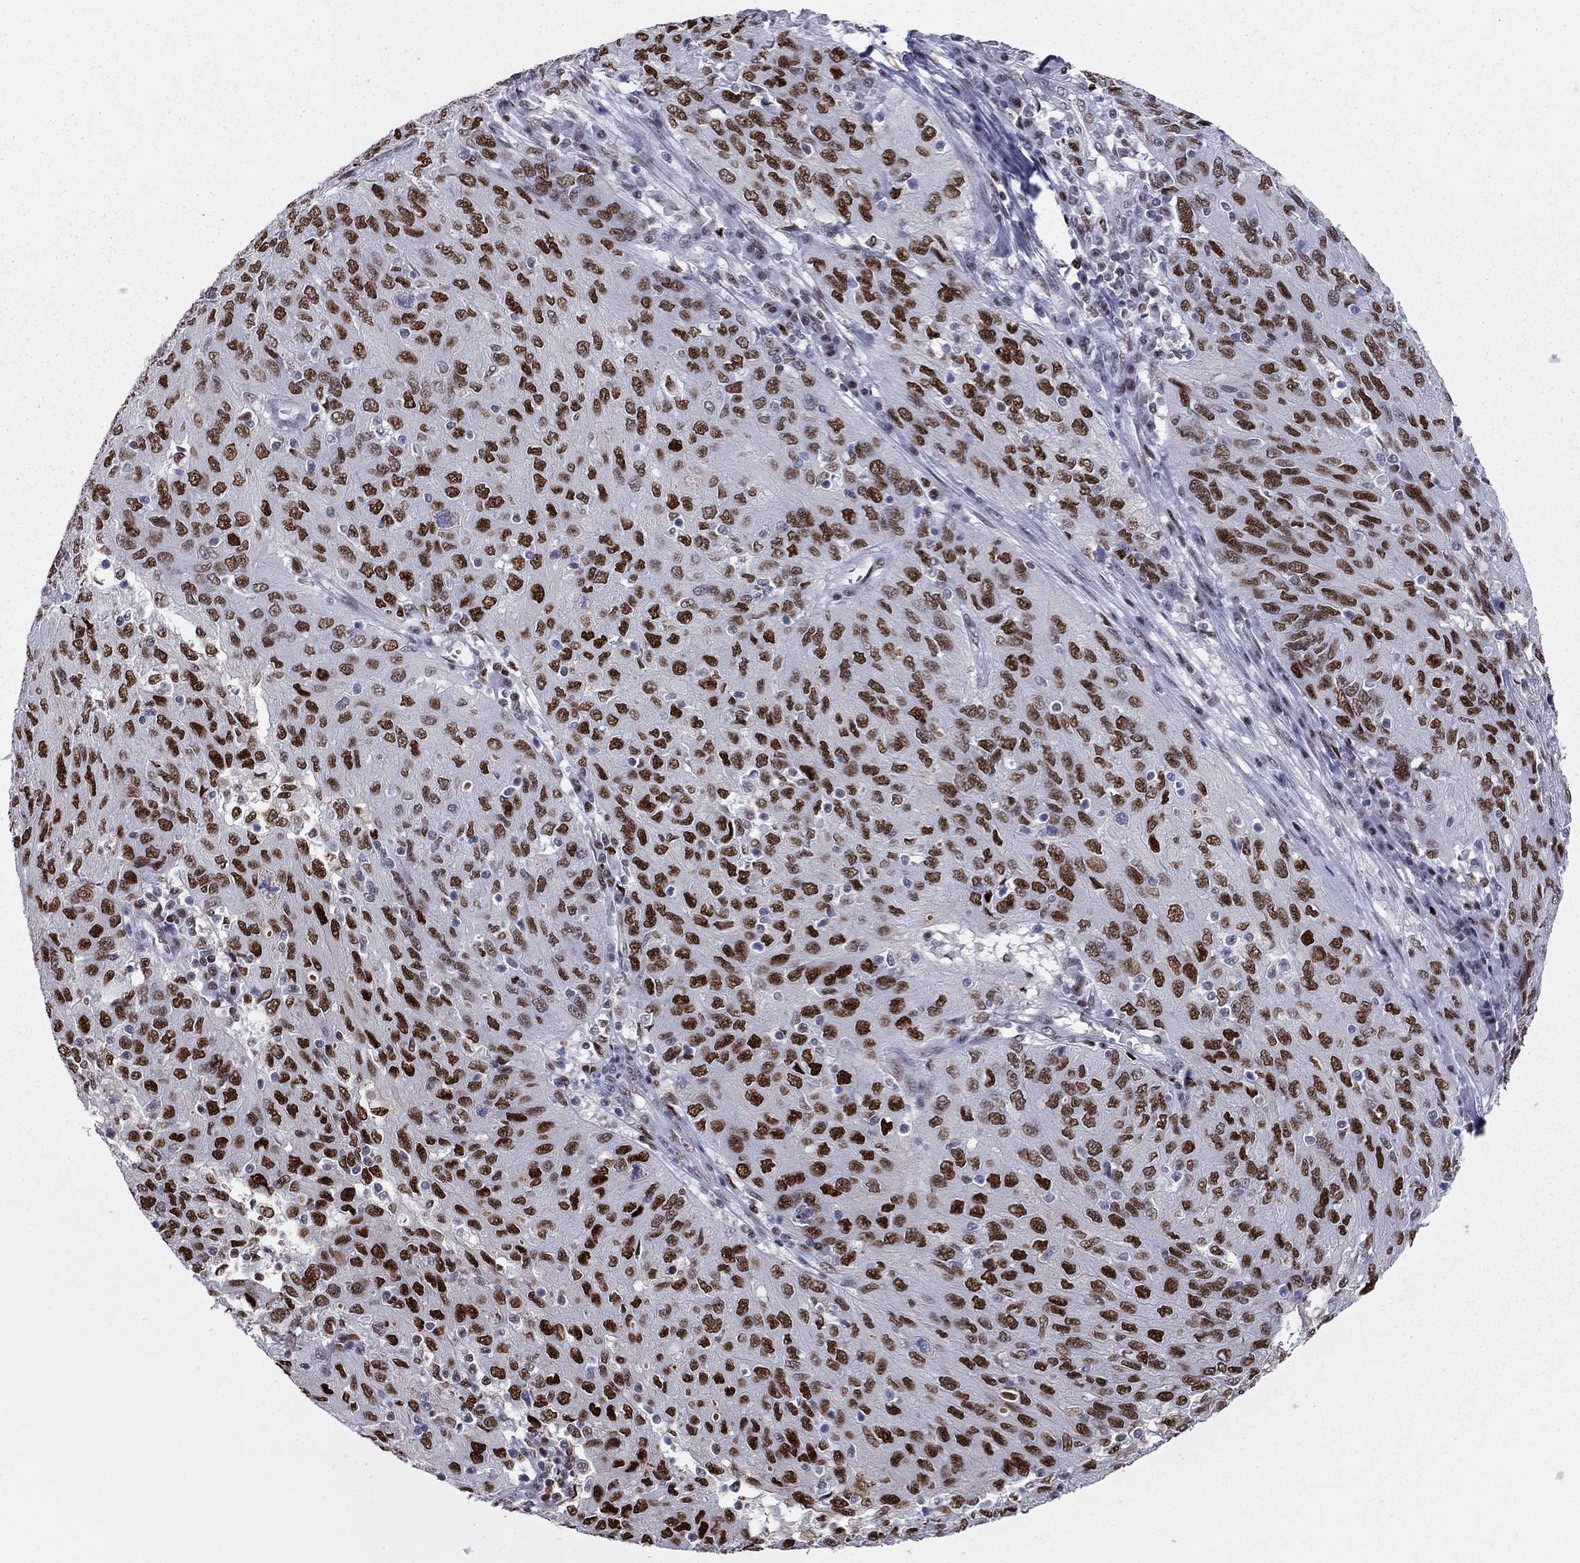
{"staining": {"intensity": "strong", "quantity": ">75%", "location": "nuclear"}, "tissue": "ovarian cancer", "cell_type": "Tumor cells", "image_type": "cancer", "snomed": [{"axis": "morphology", "description": "Carcinoma, endometroid"}, {"axis": "topography", "description": "Ovary"}], "caption": "About >75% of tumor cells in ovarian endometroid carcinoma reveal strong nuclear protein expression as visualized by brown immunohistochemical staining.", "gene": "PCGF3", "patient": {"sex": "female", "age": 50}}